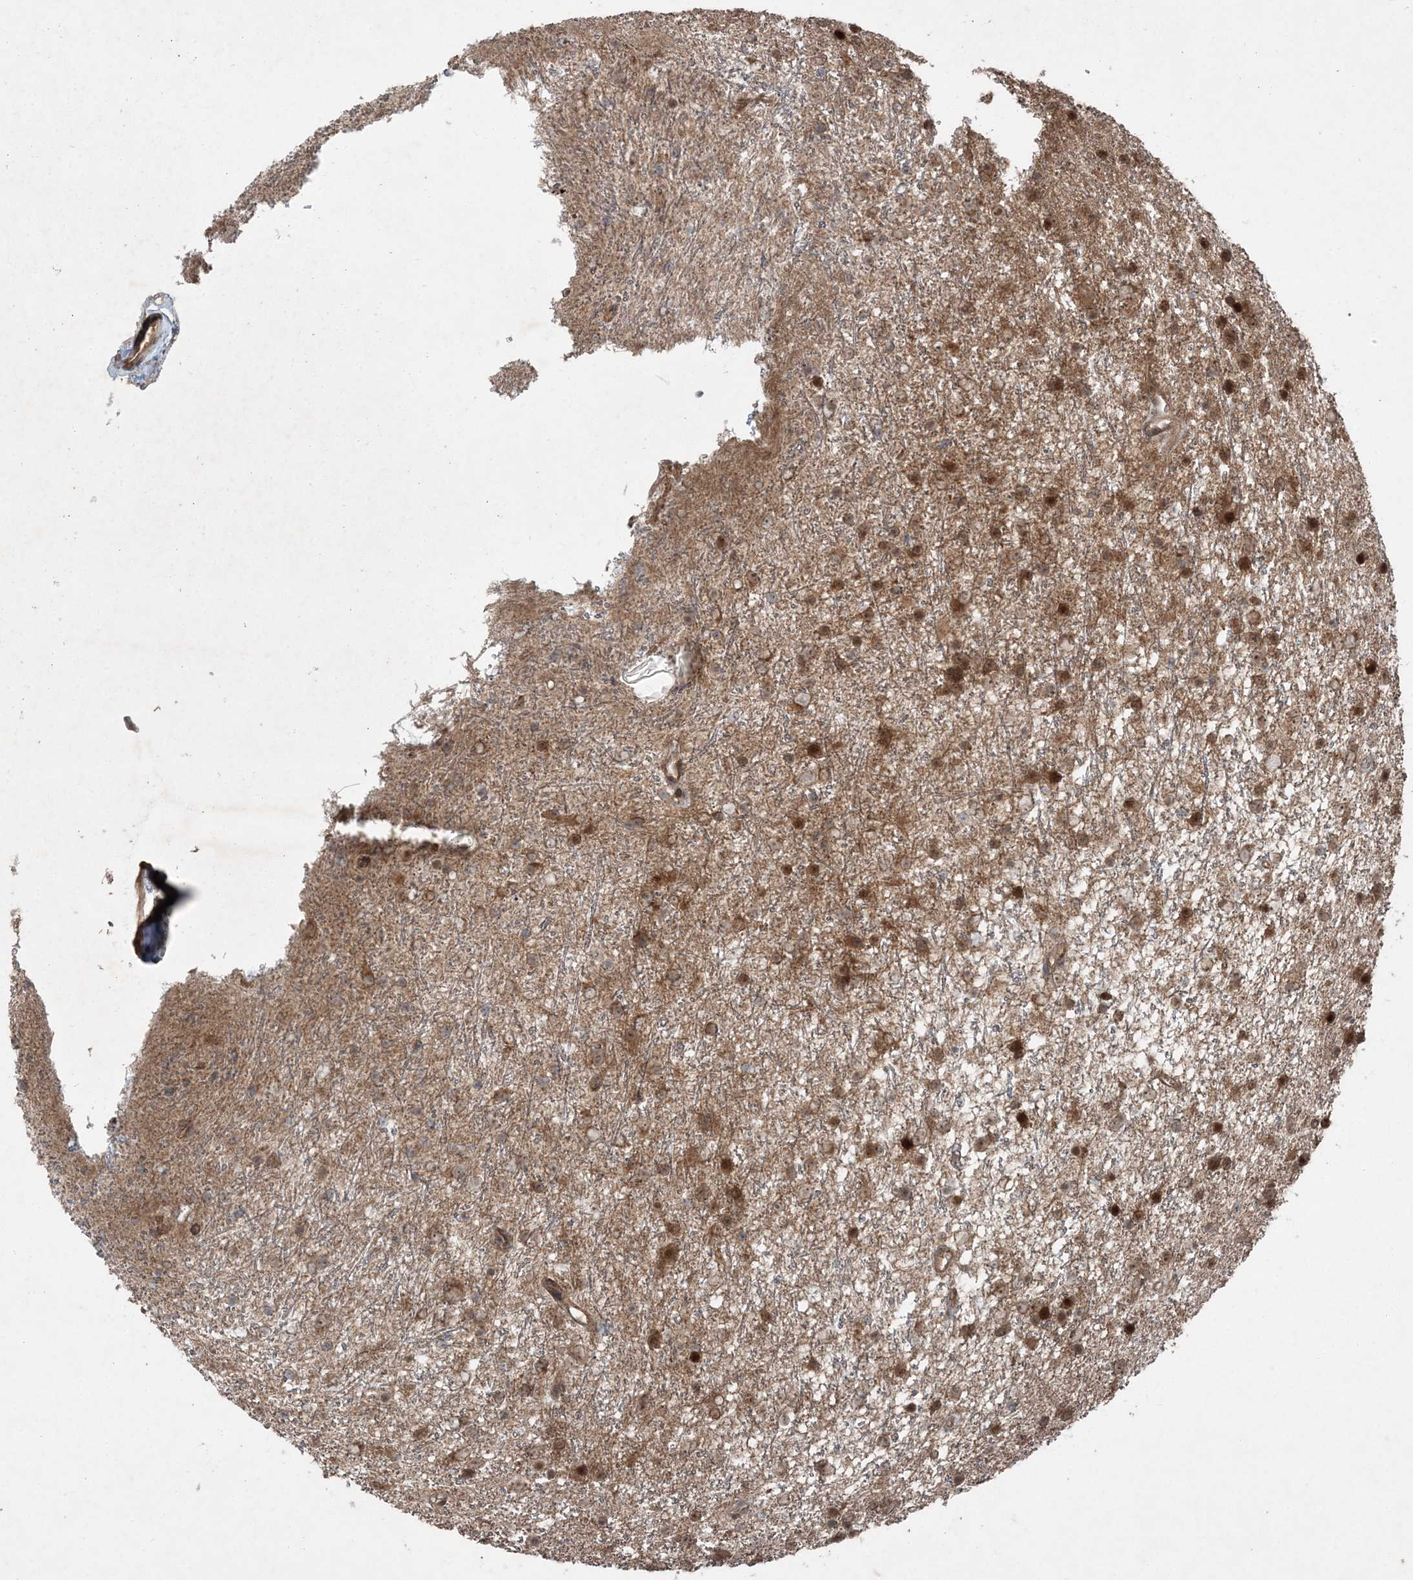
{"staining": {"intensity": "moderate", "quantity": ">75%", "location": "cytoplasmic/membranous,nuclear"}, "tissue": "glioma", "cell_type": "Tumor cells", "image_type": "cancer", "snomed": [{"axis": "morphology", "description": "Glioma, malignant, Low grade"}, {"axis": "topography", "description": "Cerebral cortex"}], "caption": "DAB immunohistochemical staining of human glioma demonstrates moderate cytoplasmic/membranous and nuclear protein expression in approximately >75% of tumor cells.", "gene": "FBXL17", "patient": {"sex": "female", "age": 39}}